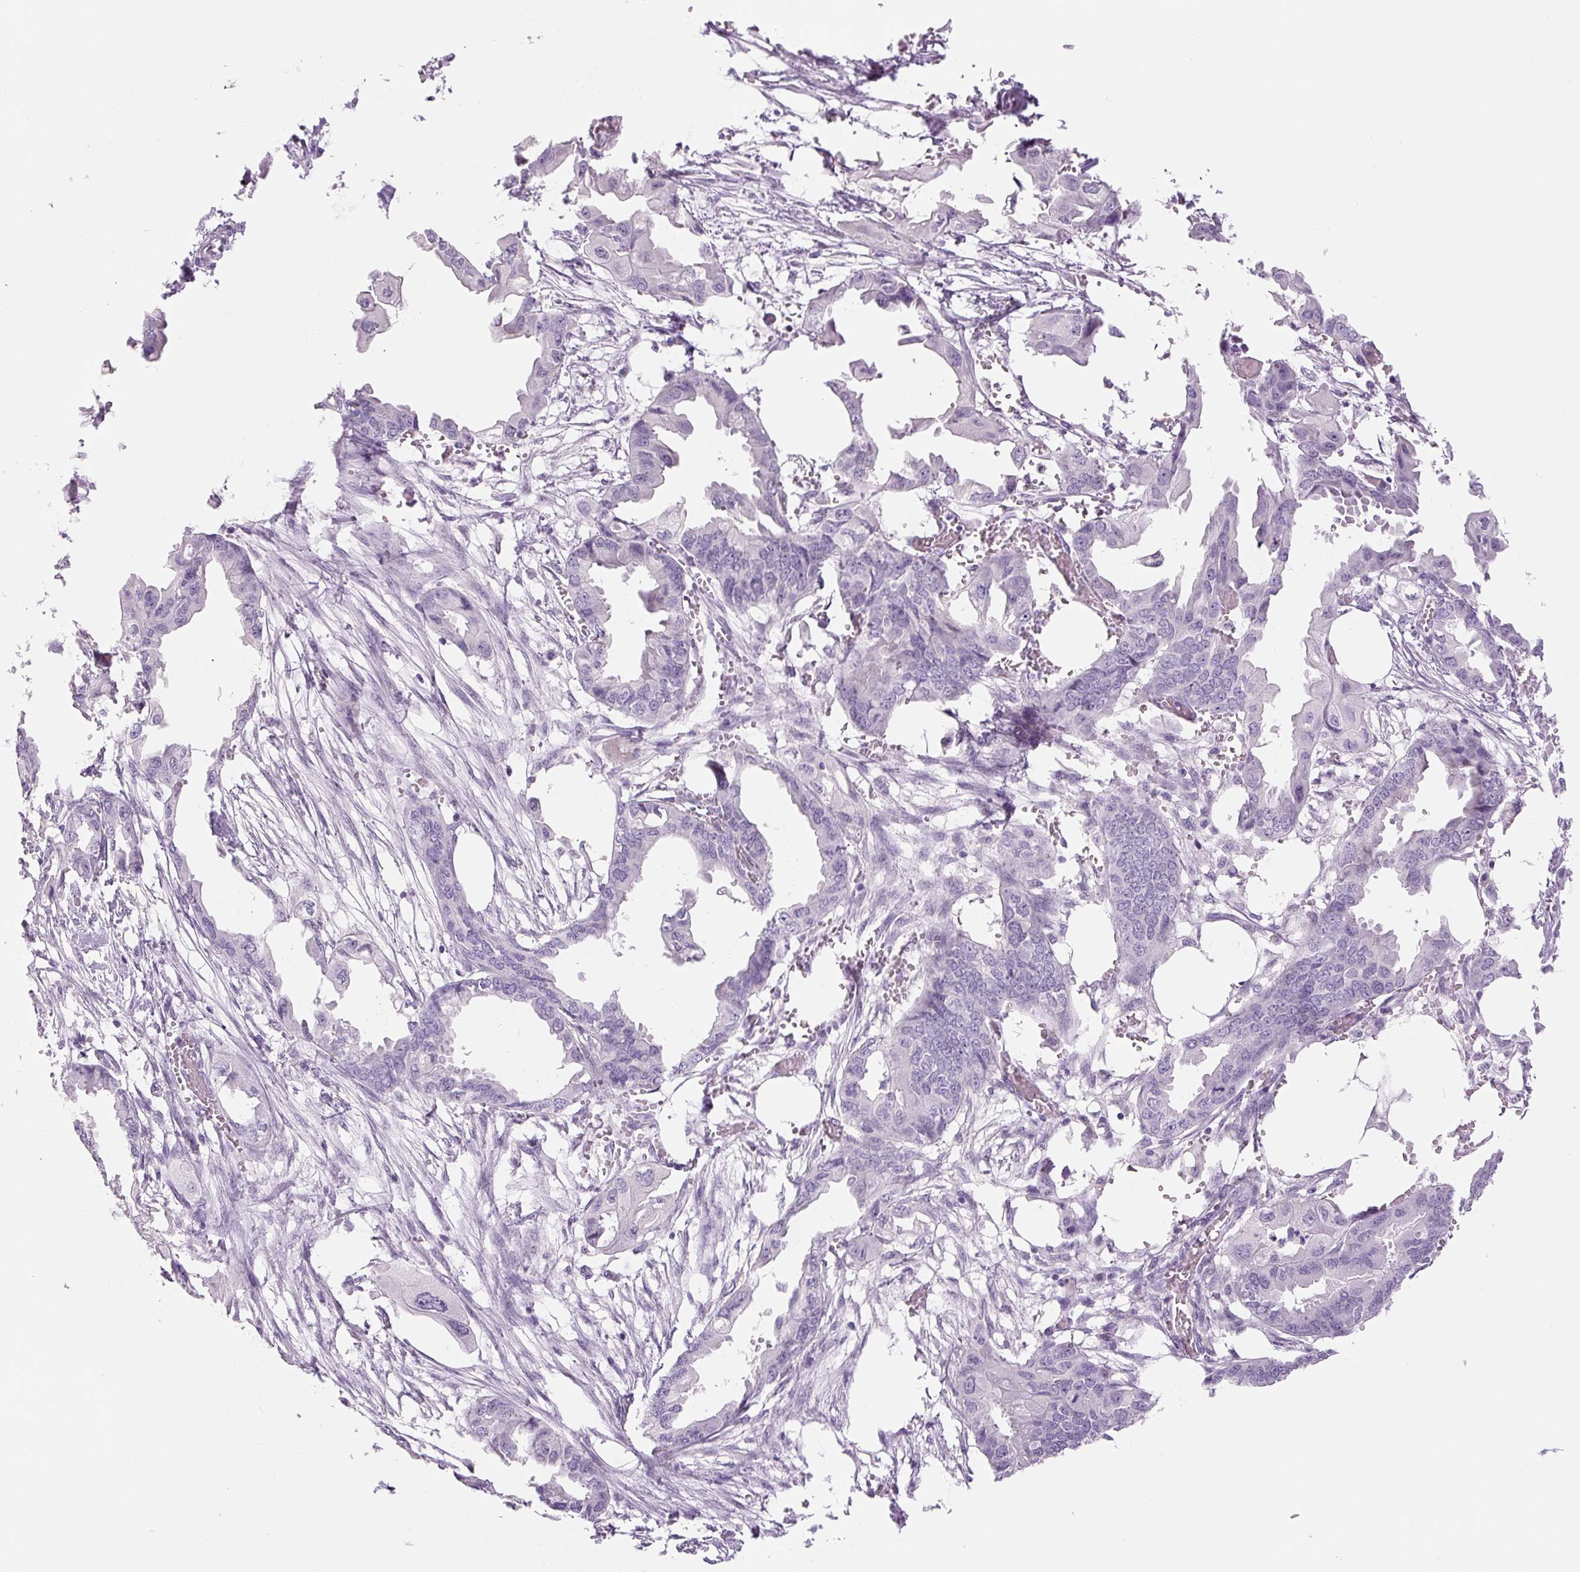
{"staining": {"intensity": "negative", "quantity": "none", "location": "none"}, "tissue": "endometrial cancer", "cell_type": "Tumor cells", "image_type": "cancer", "snomed": [{"axis": "morphology", "description": "Adenocarcinoma, NOS"}, {"axis": "morphology", "description": "Adenocarcinoma, metastatic, NOS"}, {"axis": "topography", "description": "Adipose tissue"}, {"axis": "topography", "description": "Endometrium"}], "caption": "Immunohistochemistry (IHC) image of endometrial cancer stained for a protein (brown), which demonstrates no expression in tumor cells.", "gene": "SIX1", "patient": {"sex": "female", "age": 67}}